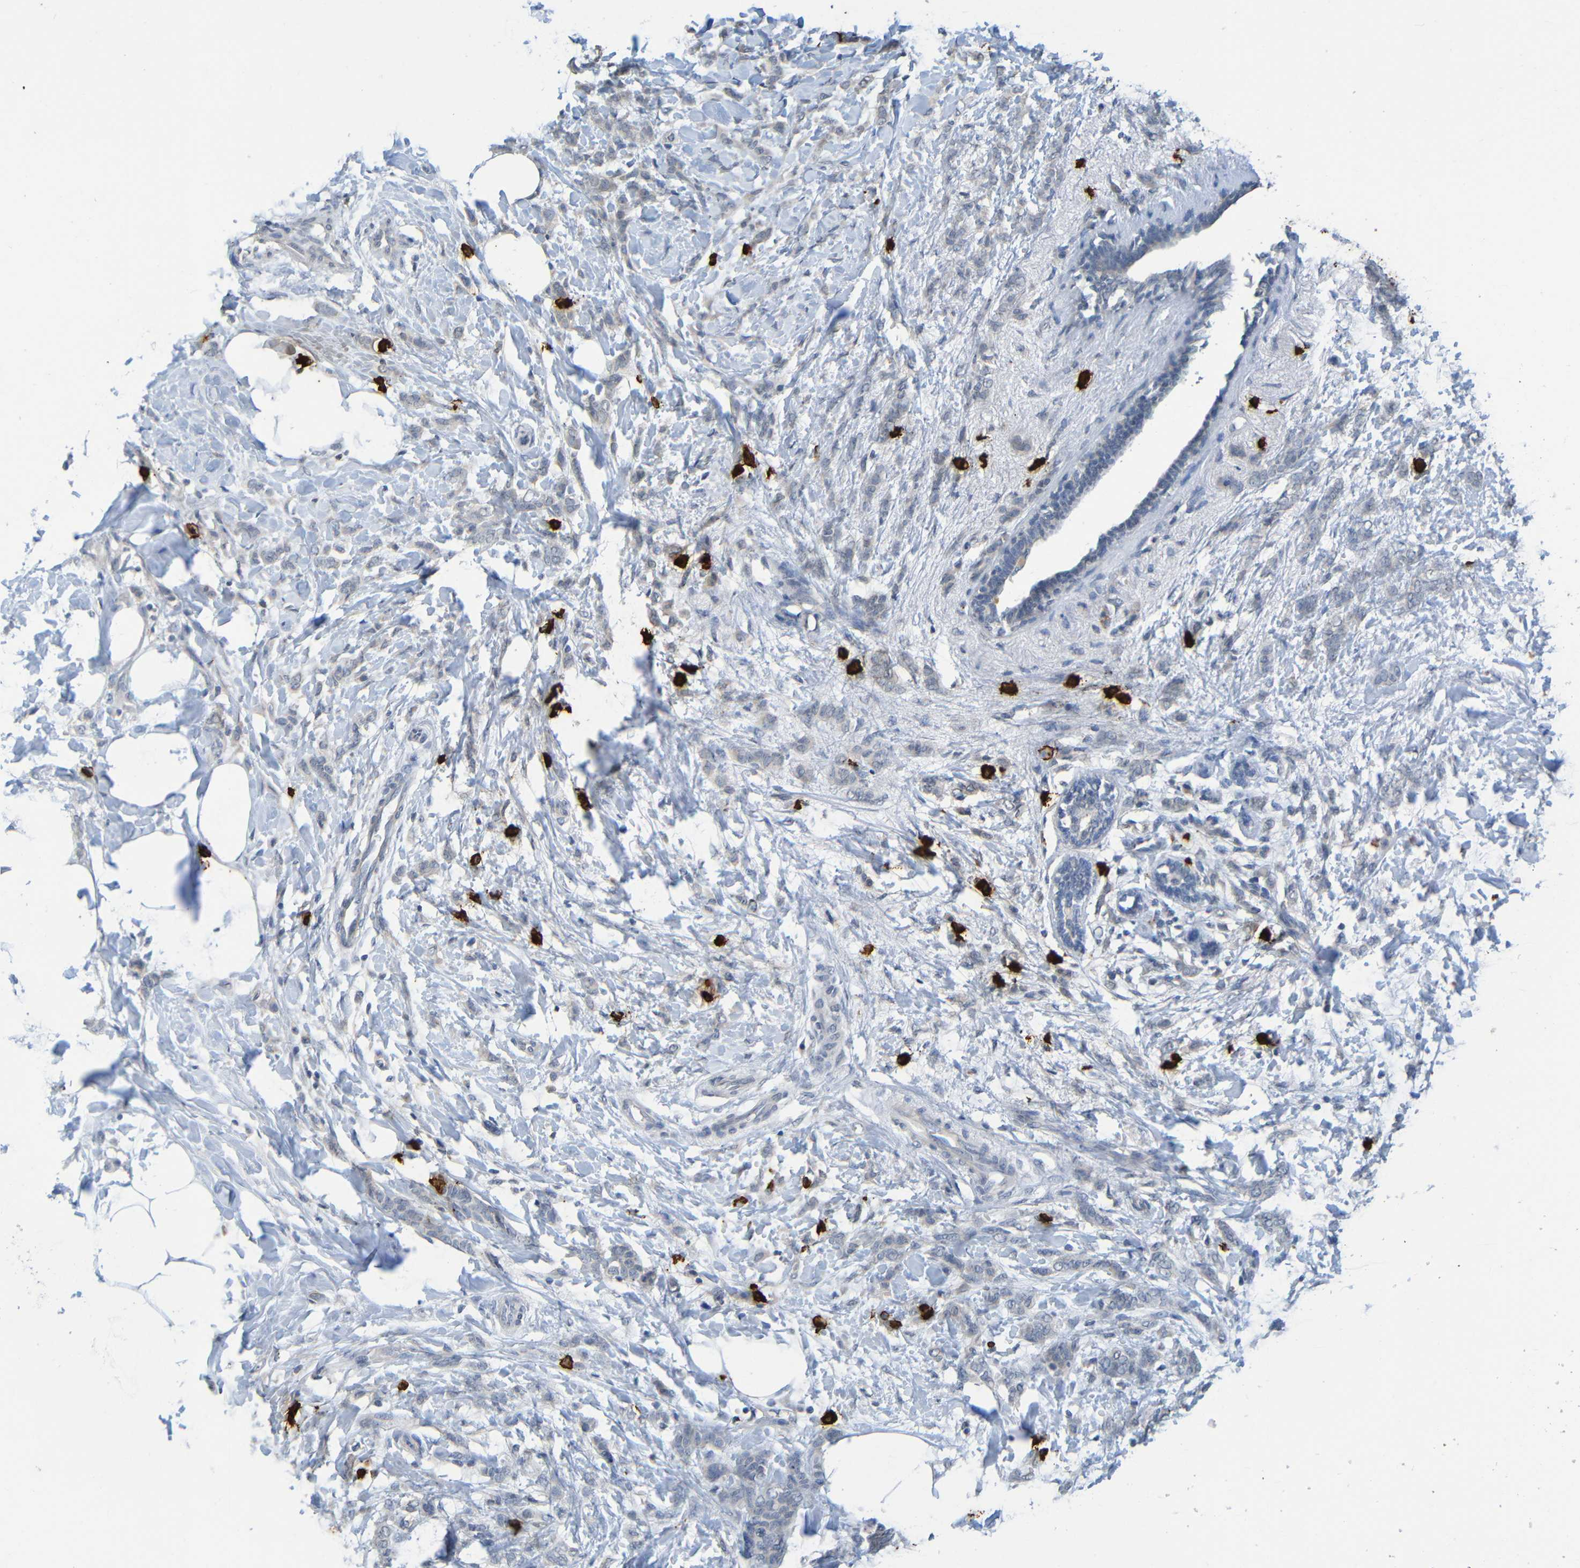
{"staining": {"intensity": "negative", "quantity": "none", "location": "none"}, "tissue": "breast cancer", "cell_type": "Tumor cells", "image_type": "cancer", "snomed": [{"axis": "morphology", "description": "Lobular carcinoma, in situ"}, {"axis": "morphology", "description": "Lobular carcinoma"}, {"axis": "topography", "description": "Breast"}], "caption": "An image of breast cancer (lobular carcinoma) stained for a protein shows no brown staining in tumor cells. (Stains: DAB (3,3'-diaminobenzidine) immunohistochemistry with hematoxylin counter stain, Microscopy: brightfield microscopy at high magnification).", "gene": "C3AR1", "patient": {"sex": "female", "age": 41}}